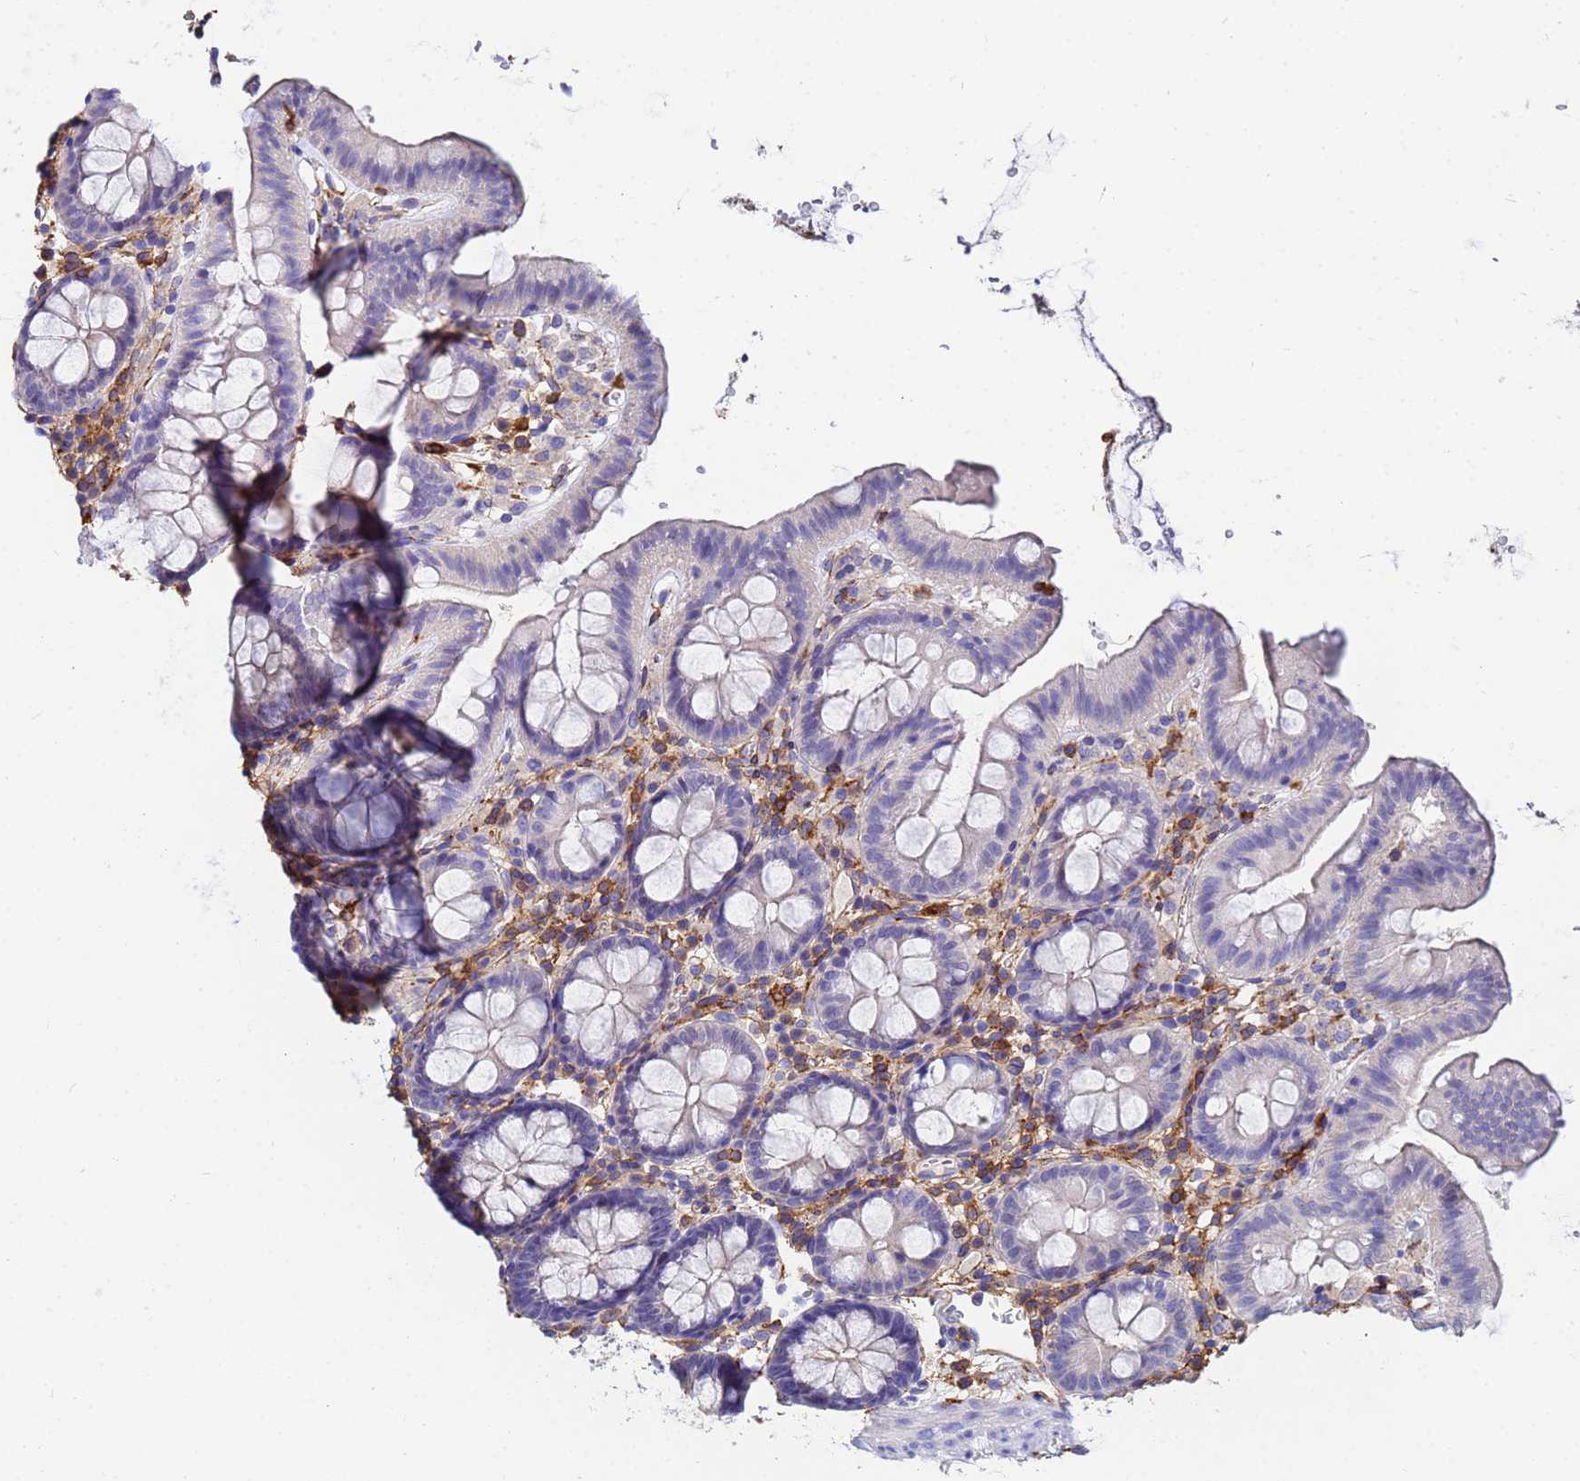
{"staining": {"intensity": "negative", "quantity": "none", "location": "none"}, "tissue": "colon", "cell_type": "Endothelial cells", "image_type": "normal", "snomed": [{"axis": "morphology", "description": "Normal tissue, NOS"}, {"axis": "topography", "description": "Colon"}], "caption": "Image shows no protein positivity in endothelial cells of unremarkable colon.", "gene": "BASP1", "patient": {"sex": "male", "age": 75}}